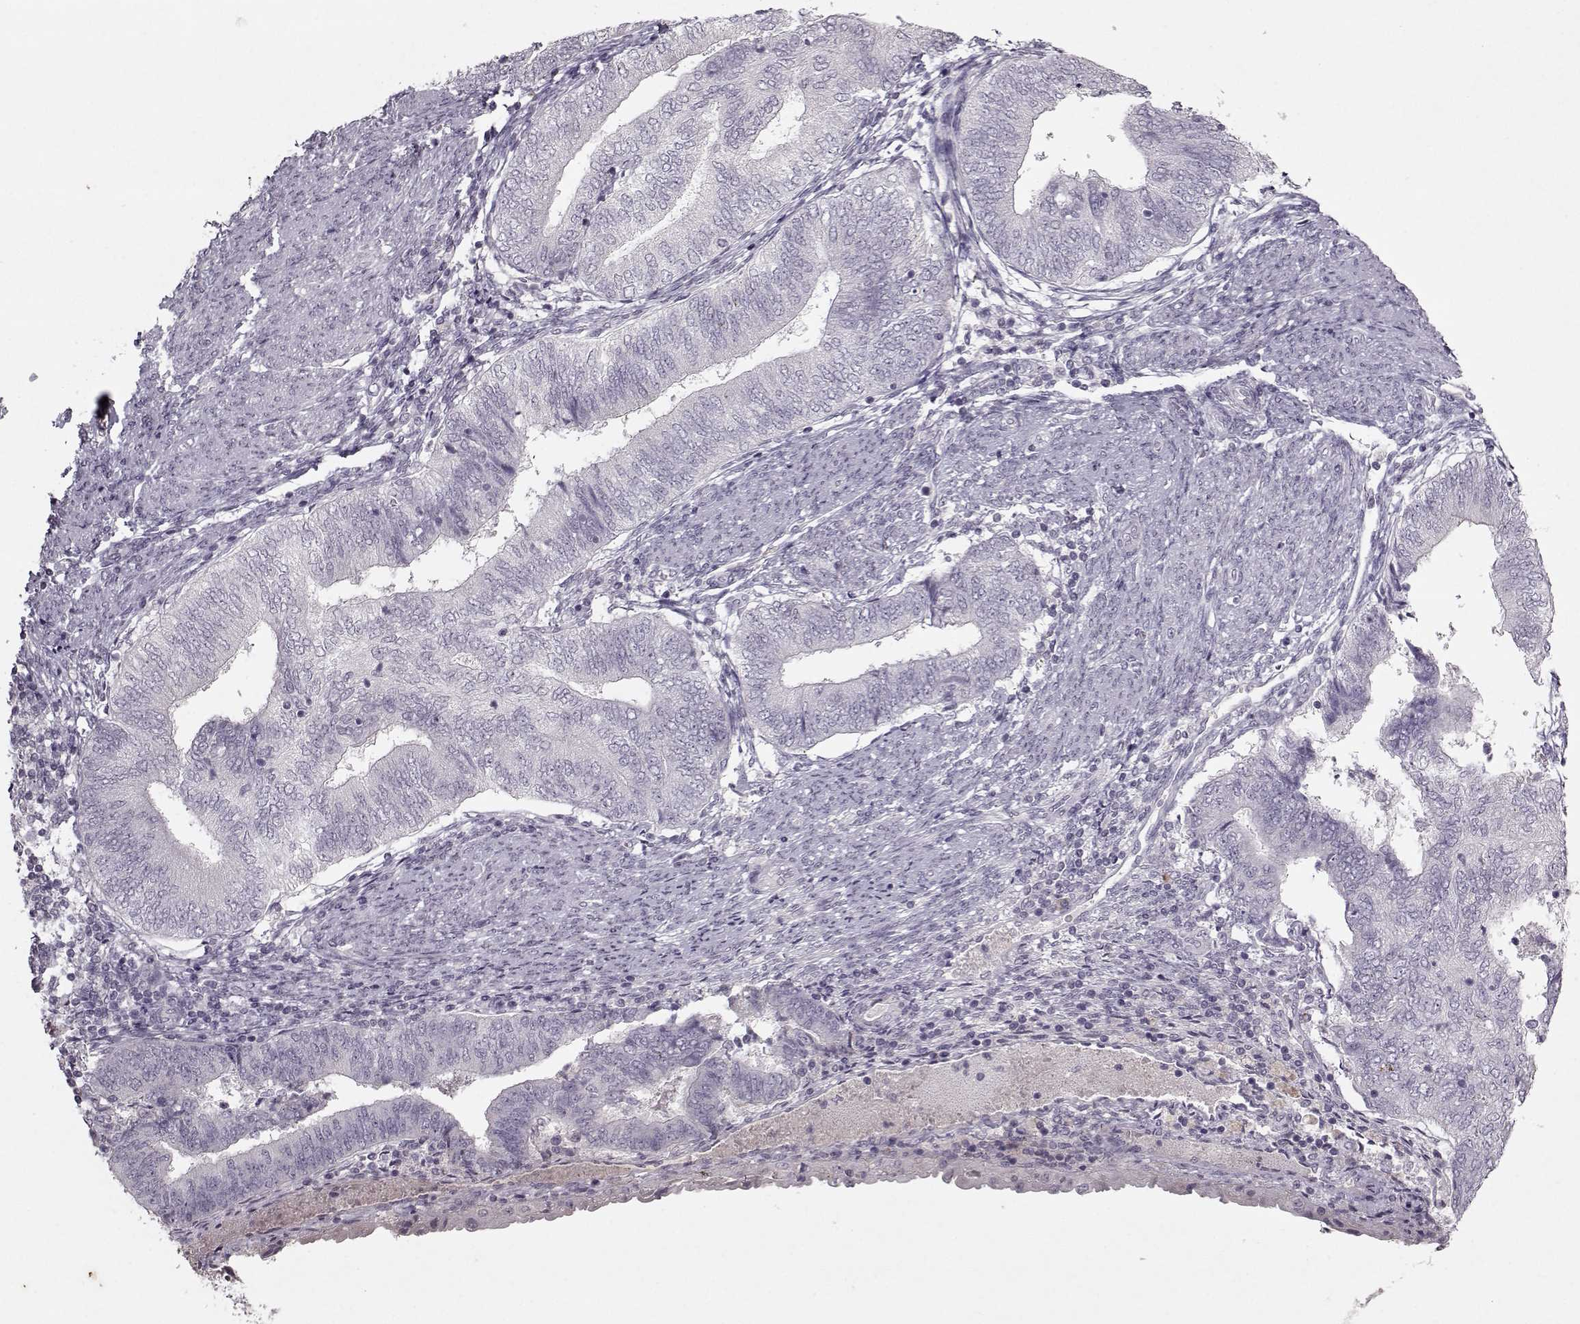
{"staining": {"intensity": "negative", "quantity": "none", "location": "none"}, "tissue": "endometrial cancer", "cell_type": "Tumor cells", "image_type": "cancer", "snomed": [{"axis": "morphology", "description": "Adenocarcinoma, NOS"}, {"axis": "topography", "description": "Endometrium"}], "caption": "Tumor cells show no significant protein staining in endometrial cancer (adenocarcinoma).", "gene": "KRT9", "patient": {"sex": "female", "age": 65}}